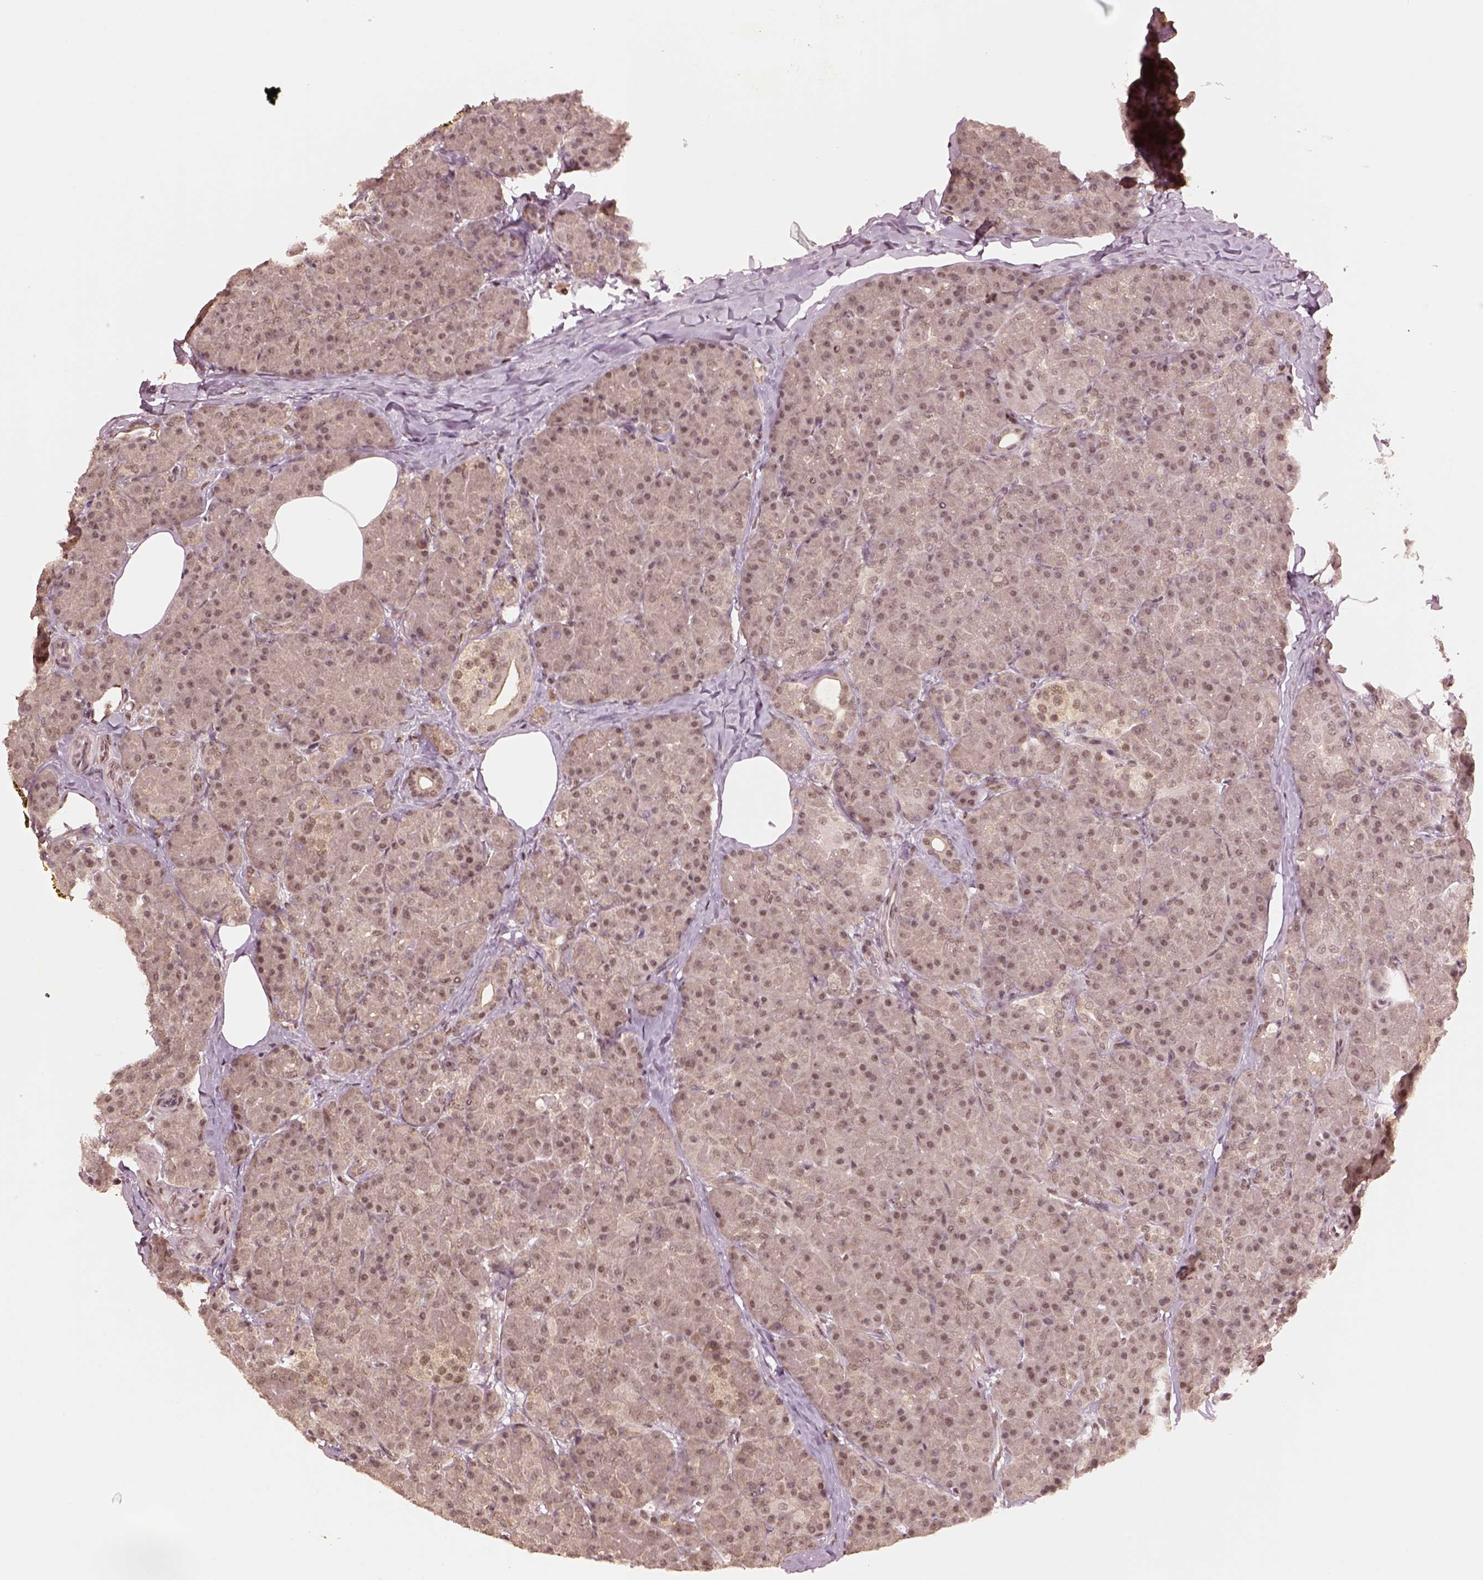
{"staining": {"intensity": "moderate", "quantity": "25%-75%", "location": "cytoplasmic/membranous,nuclear"}, "tissue": "pancreas", "cell_type": "Exocrine glandular cells", "image_type": "normal", "snomed": [{"axis": "morphology", "description": "Normal tissue, NOS"}, {"axis": "topography", "description": "Pancreas"}], "caption": "Immunohistochemical staining of unremarkable human pancreas shows medium levels of moderate cytoplasmic/membranous,nuclear positivity in approximately 25%-75% of exocrine glandular cells. Immunohistochemistry (ihc) stains the protein of interest in brown and the nuclei are stained blue.", "gene": "BRD9", "patient": {"sex": "male", "age": 57}}